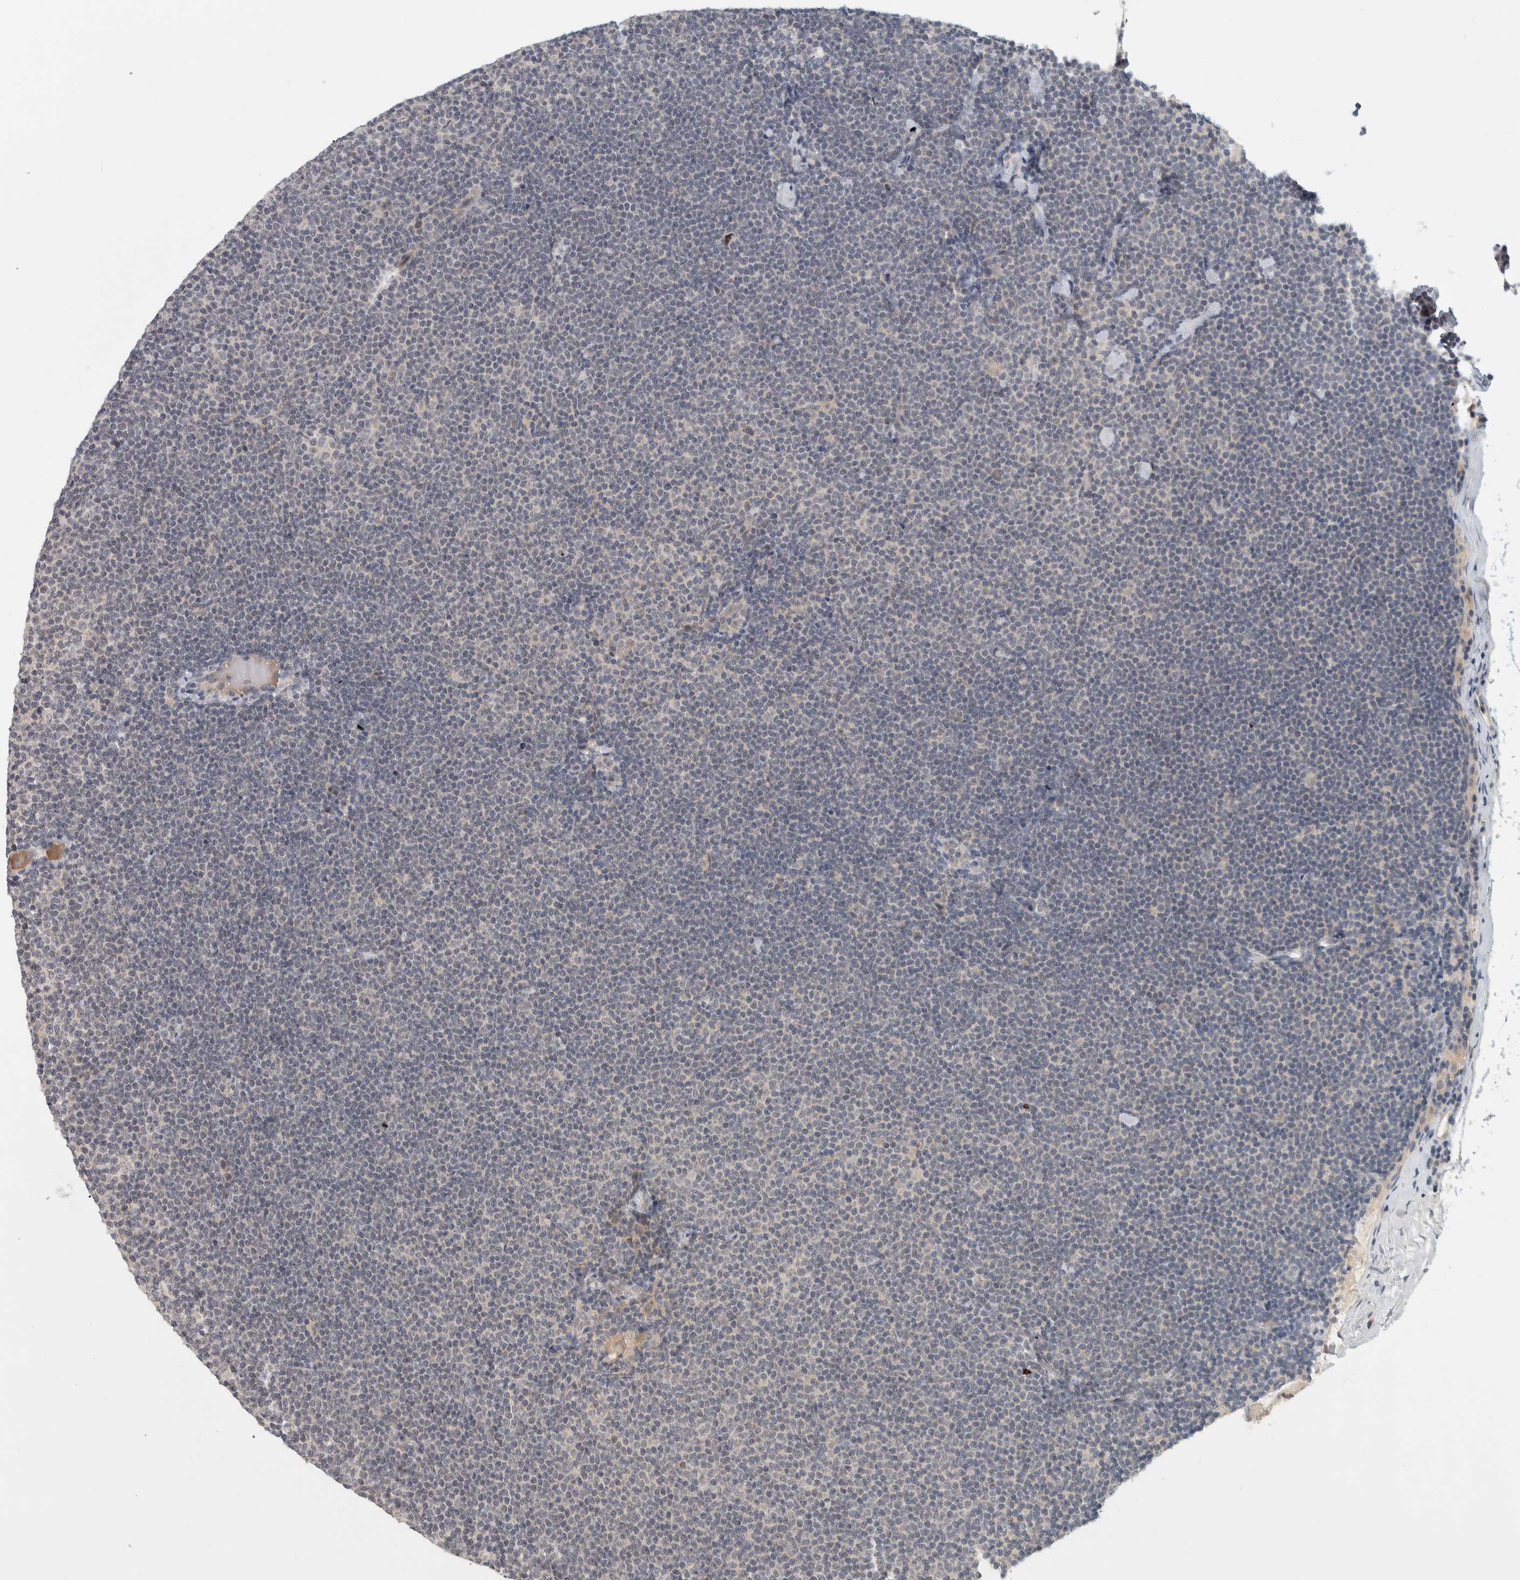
{"staining": {"intensity": "negative", "quantity": "none", "location": "none"}, "tissue": "lymphoma", "cell_type": "Tumor cells", "image_type": "cancer", "snomed": [{"axis": "morphology", "description": "Malignant lymphoma, non-Hodgkin's type, Low grade"}, {"axis": "topography", "description": "Lymph node"}], "caption": "This is a histopathology image of immunohistochemistry (IHC) staining of lymphoma, which shows no positivity in tumor cells.", "gene": "AFP", "patient": {"sex": "female", "age": 53}}